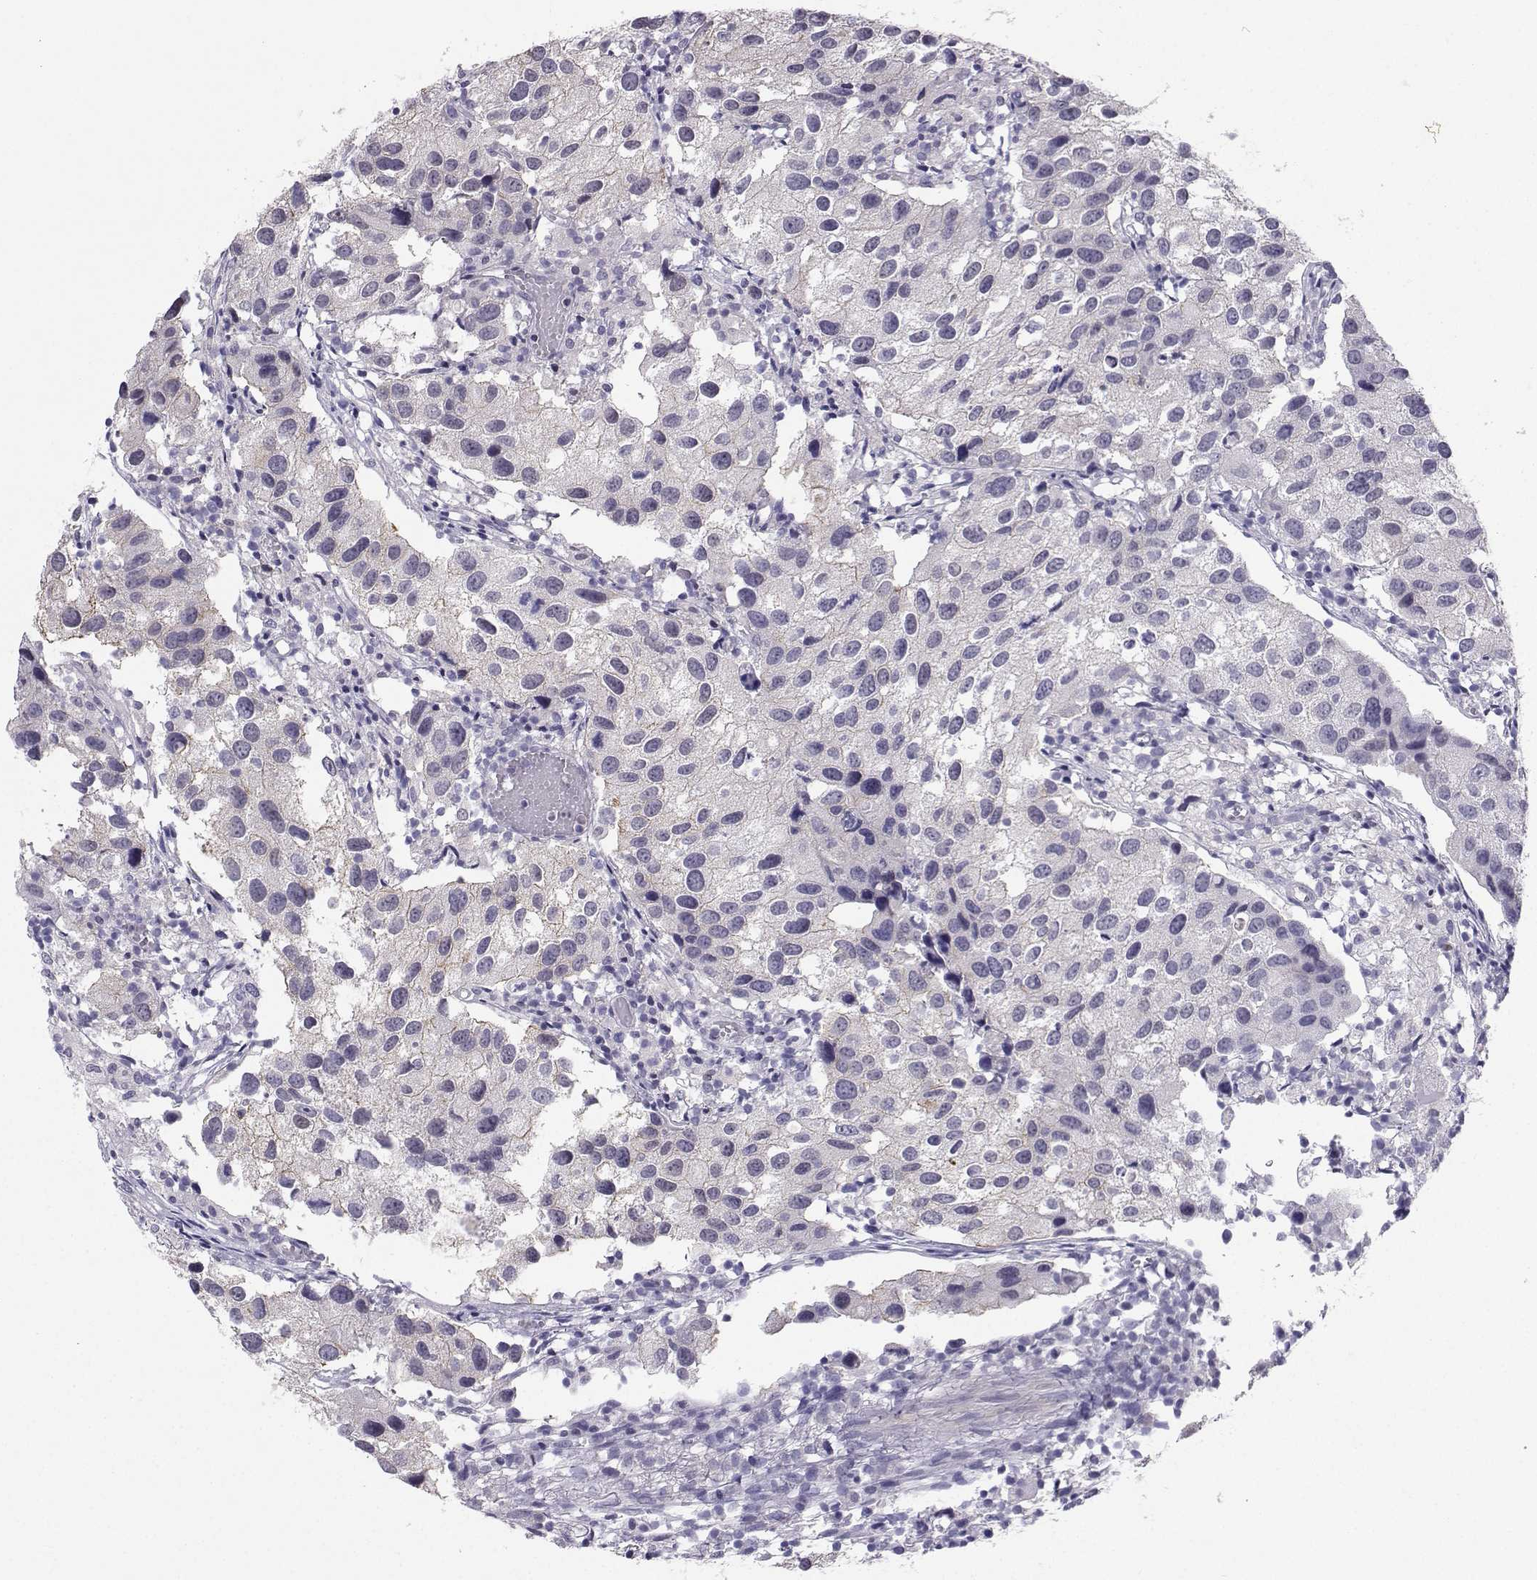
{"staining": {"intensity": "negative", "quantity": "none", "location": "none"}, "tissue": "urothelial cancer", "cell_type": "Tumor cells", "image_type": "cancer", "snomed": [{"axis": "morphology", "description": "Urothelial carcinoma, High grade"}, {"axis": "topography", "description": "Urinary bladder"}], "caption": "DAB (3,3'-diaminobenzidine) immunohistochemical staining of human urothelial carcinoma (high-grade) demonstrates no significant positivity in tumor cells.", "gene": "TEDC2", "patient": {"sex": "male", "age": 79}}